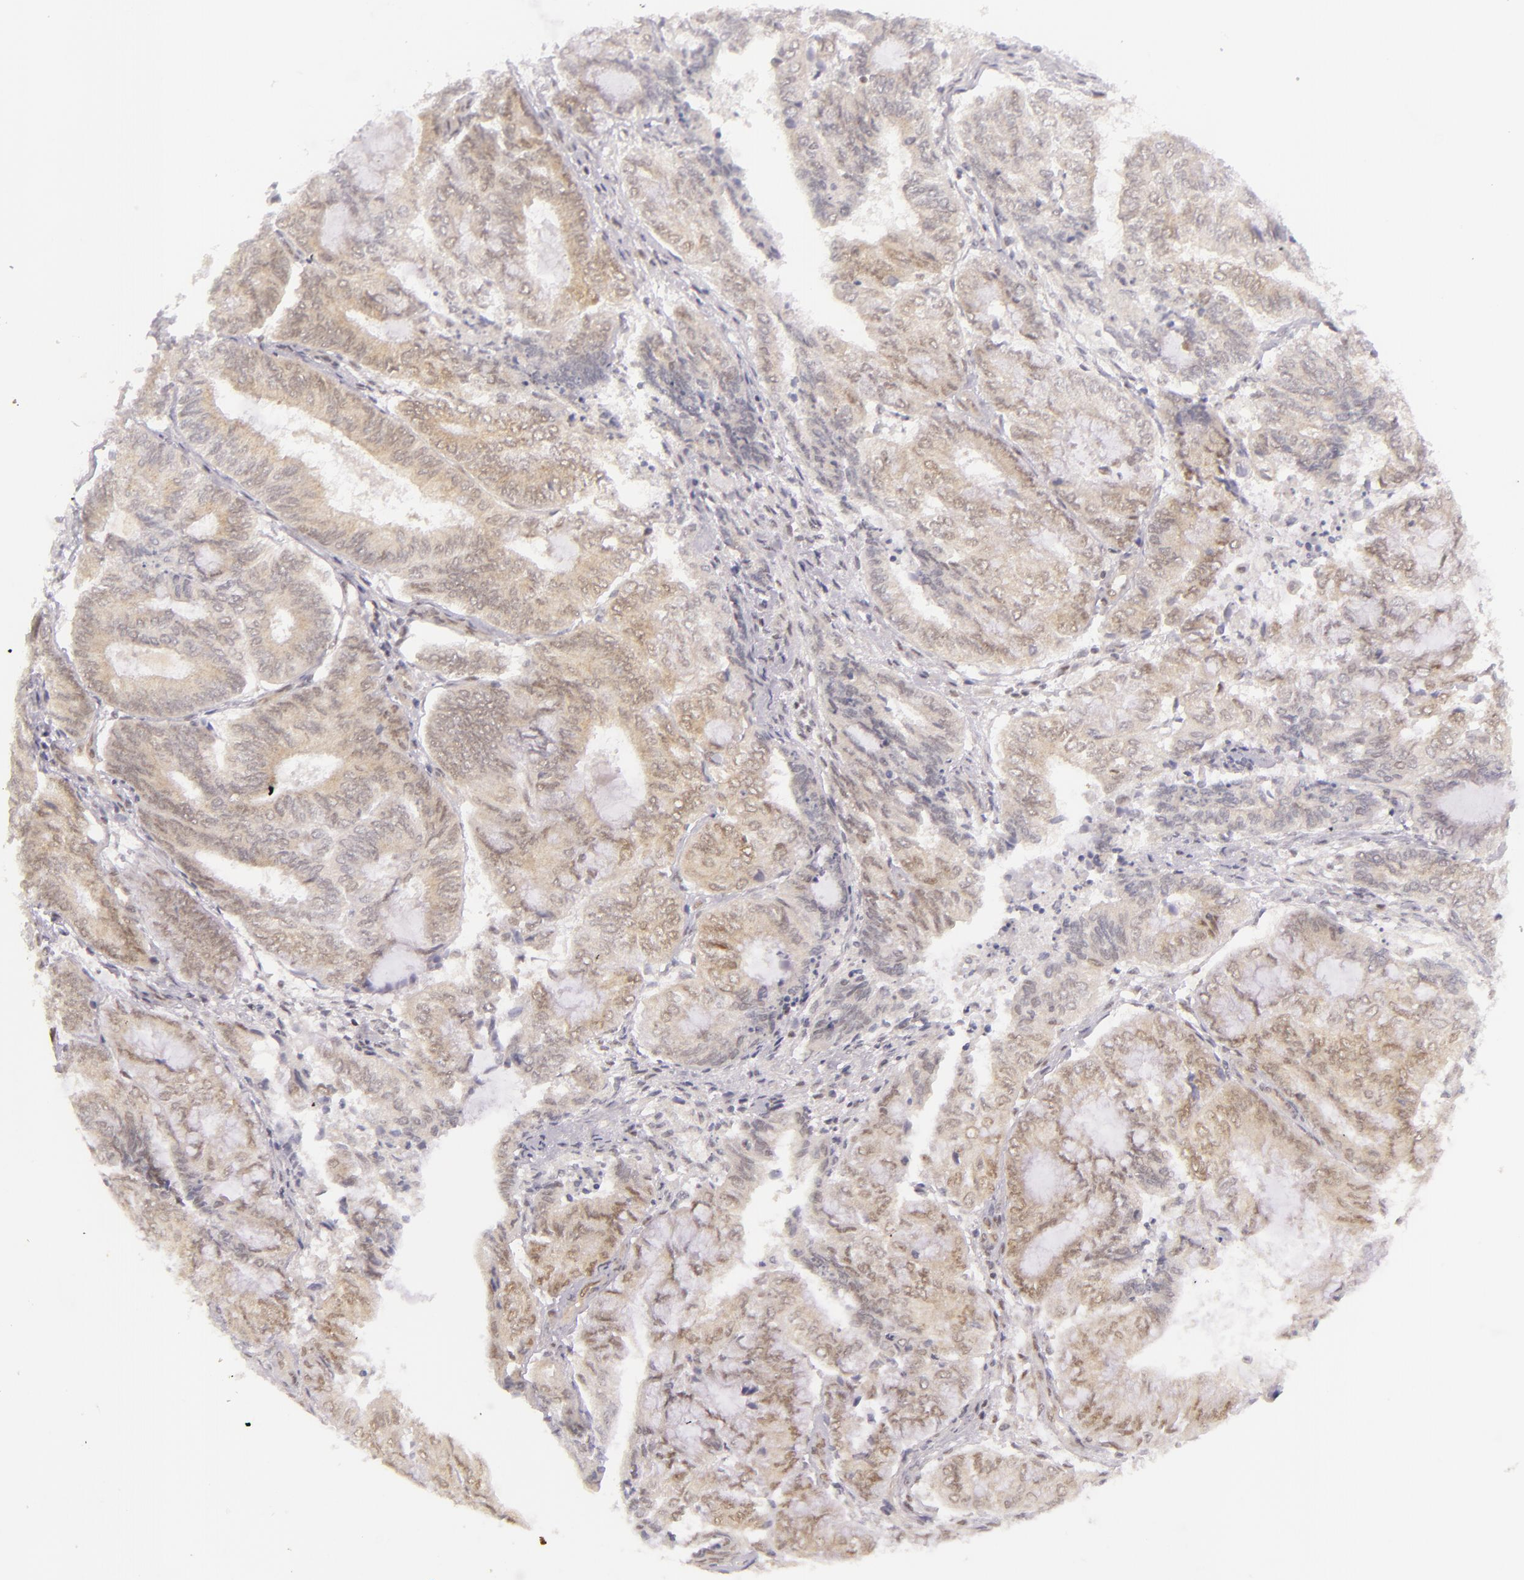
{"staining": {"intensity": "weak", "quantity": "25%-75%", "location": "cytoplasmic/membranous"}, "tissue": "endometrial cancer", "cell_type": "Tumor cells", "image_type": "cancer", "snomed": [{"axis": "morphology", "description": "Adenocarcinoma, NOS"}, {"axis": "topography", "description": "Endometrium"}], "caption": "Immunohistochemical staining of adenocarcinoma (endometrial) exhibits weak cytoplasmic/membranous protein staining in approximately 25%-75% of tumor cells.", "gene": "BCL3", "patient": {"sex": "female", "age": 59}}